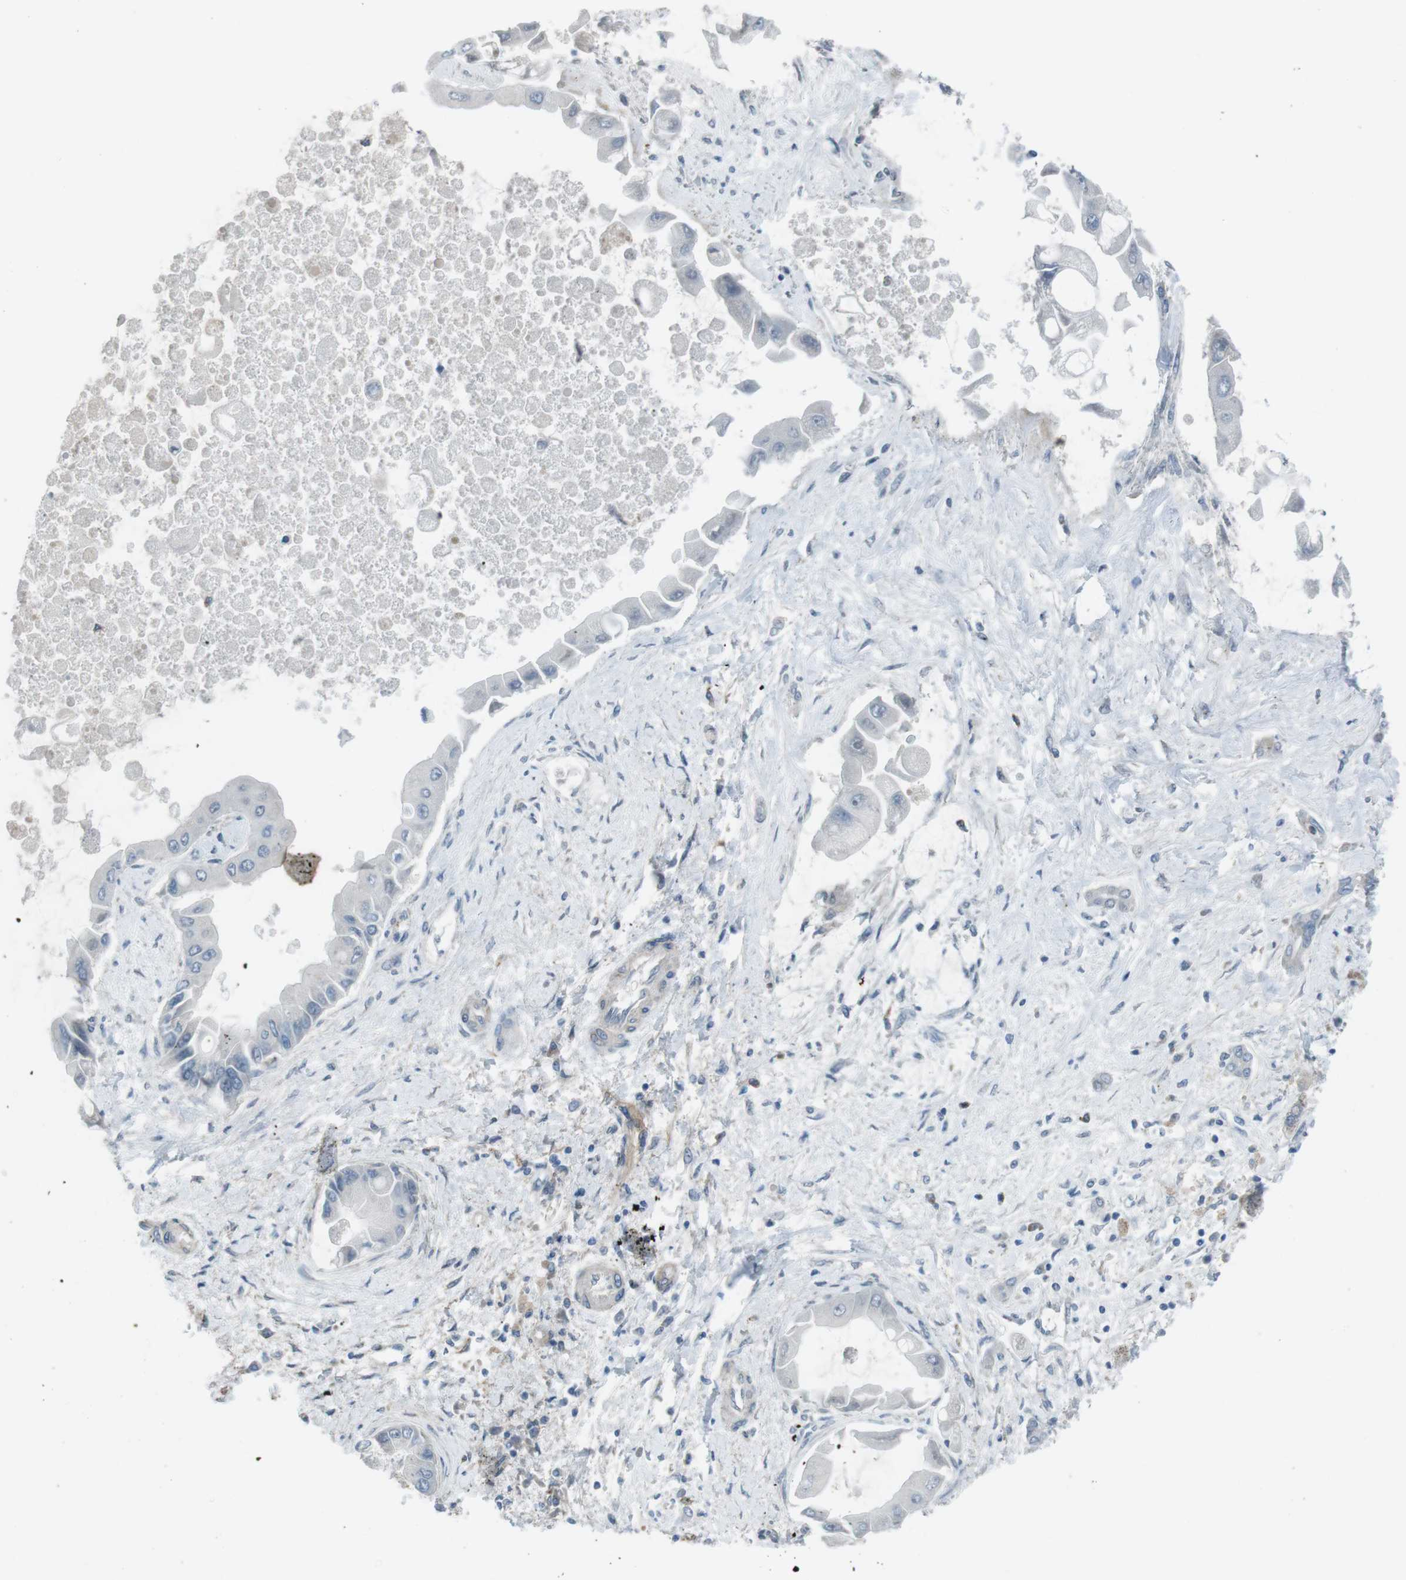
{"staining": {"intensity": "weak", "quantity": "<25%", "location": "cytoplasmic/membranous"}, "tissue": "liver cancer", "cell_type": "Tumor cells", "image_type": "cancer", "snomed": [{"axis": "morphology", "description": "Cholangiocarcinoma"}, {"axis": "topography", "description": "Liver"}], "caption": "Tumor cells are negative for protein expression in human liver cancer (cholangiocarcinoma). (Brightfield microscopy of DAB IHC at high magnification).", "gene": "ANK2", "patient": {"sex": "male", "age": 50}}